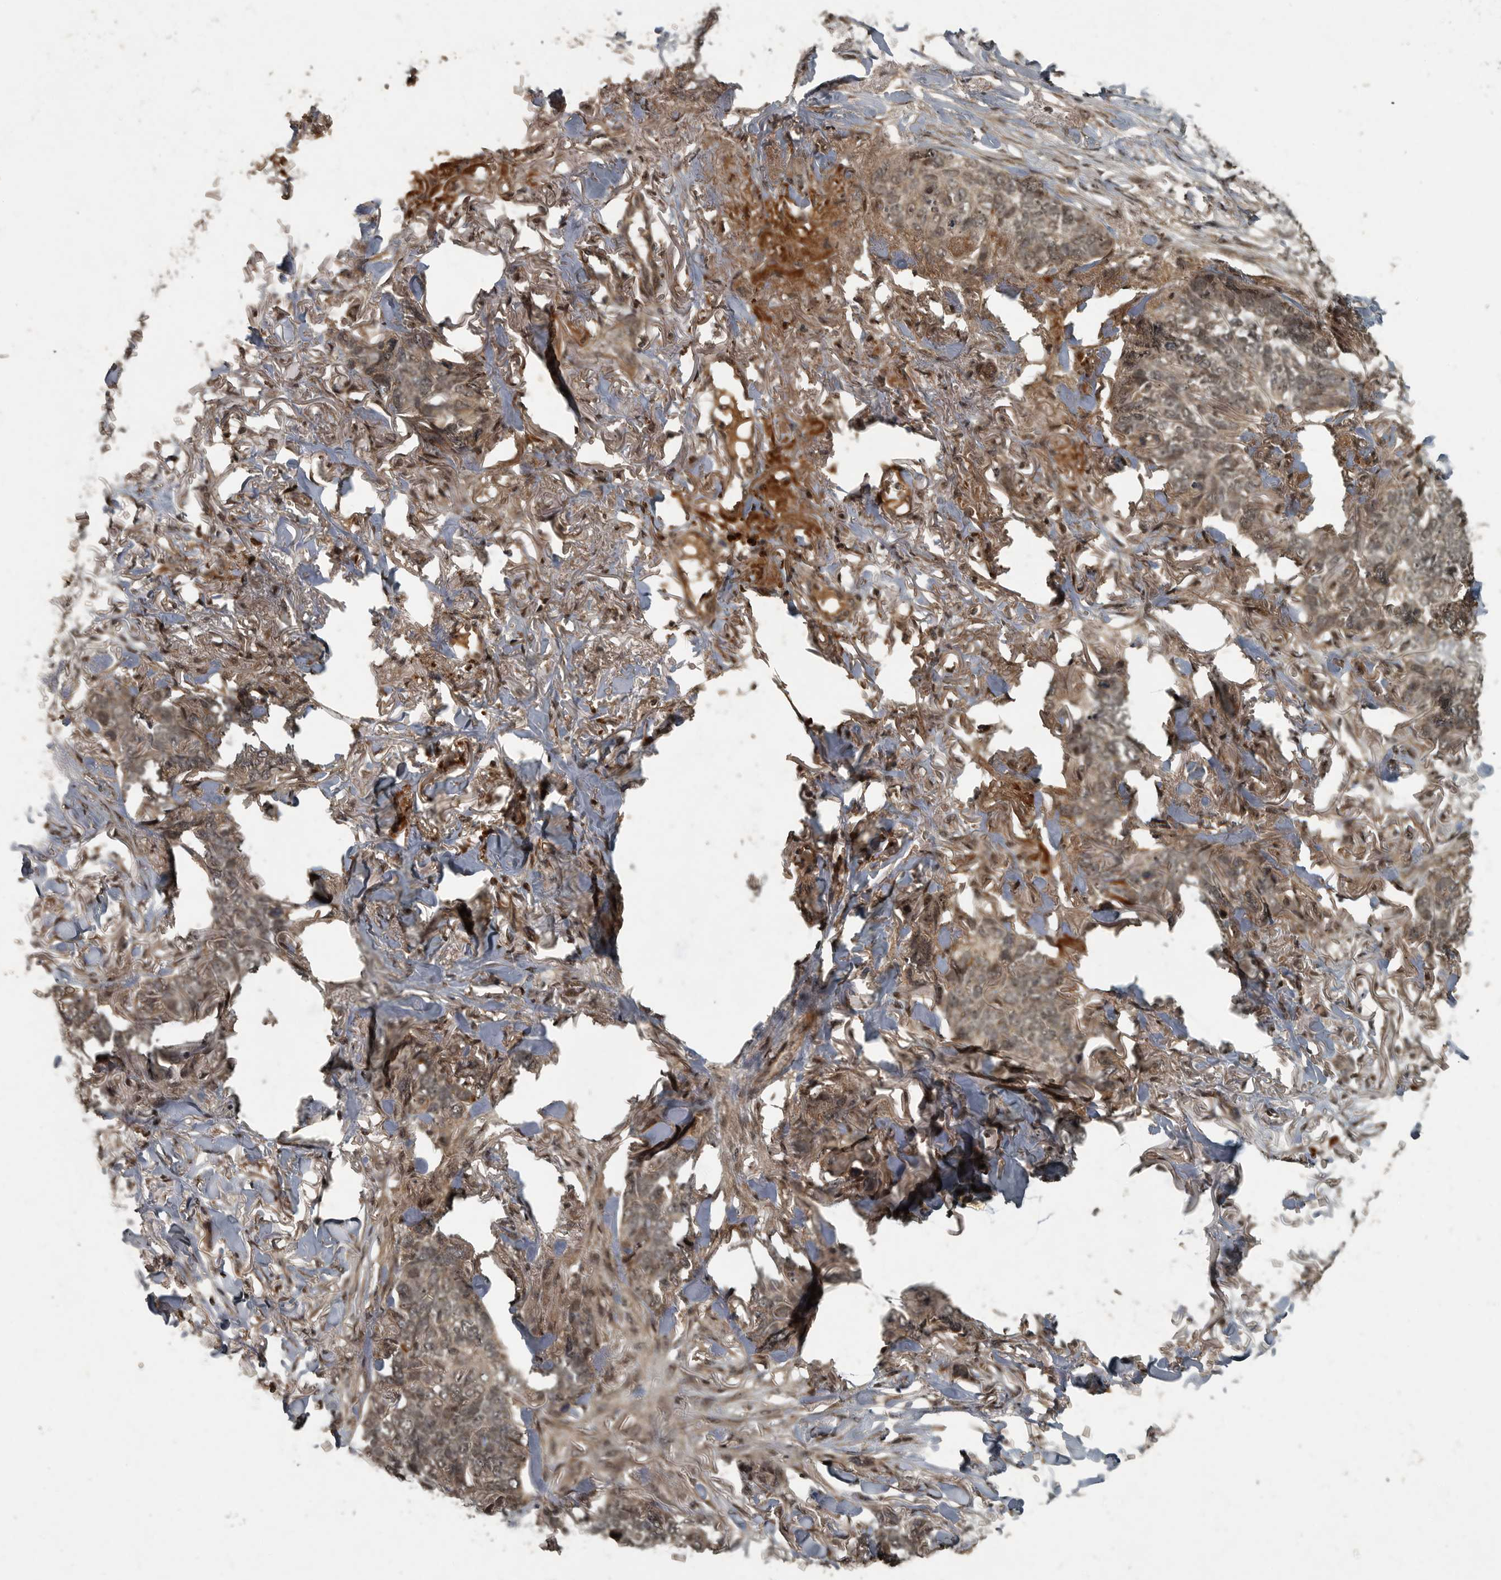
{"staining": {"intensity": "weak", "quantity": ">75%", "location": "cytoplasmic/membranous,nuclear"}, "tissue": "skin cancer", "cell_type": "Tumor cells", "image_type": "cancer", "snomed": [{"axis": "morphology", "description": "Normal tissue, NOS"}, {"axis": "morphology", "description": "Basal cell carcinoma"}, {"axis": "topography", "description": "Skin"}], "caption": "A photomicrograph of human skin cancer (basal cell carcinoma) stained for a protein exhibits weak cytoplasmic/membranous and nuclear brown staining in tumor cells. Immunohistochemistry stains the protein in brown and the nuclei are stained blue.", "gene": "FOXO1", "patient": {"sex": "male", "age": 77}}